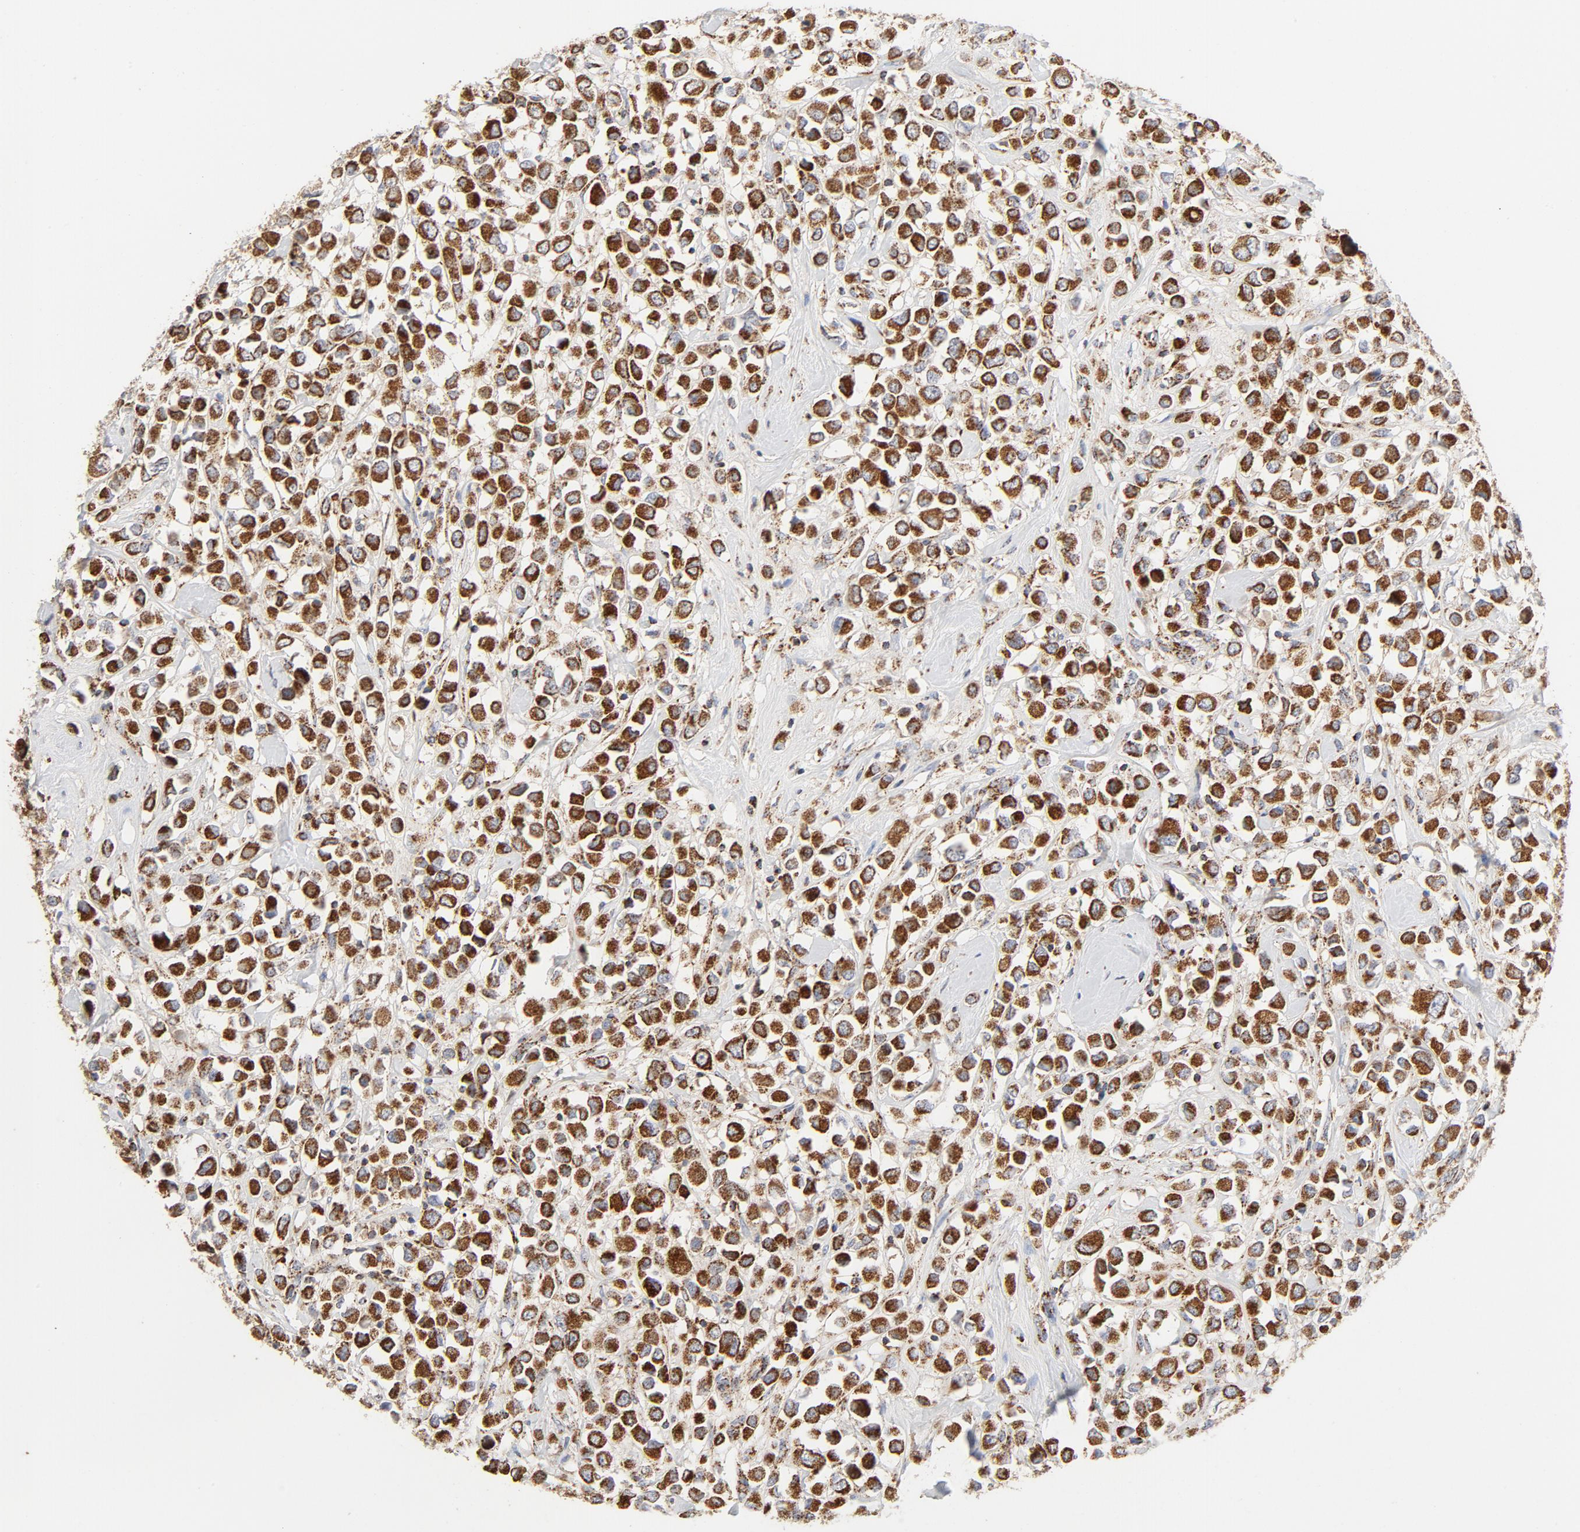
{"staining": {"intensity": "strong", "quantity": ">75%", "location": "cytoplasmic/membranous"}, "tissue": "breast cancer", "cell_type": "Tumor cells", "image_type": "cancer", "snomed": [{"axis": "morphology", "description": "Duct carcinoma"}, {"axis": "topography", "description": "Breast"}], "caption": "A high-resolution micrograph shows immunohistochemistry (IHC) staining of breast intraductal carcinoma, which displays strong cytoplasmic/membranous expression in about >75% of tumor cells.", "gene": "PCNX4", "patient": {"sex": "female", "age": 61}}